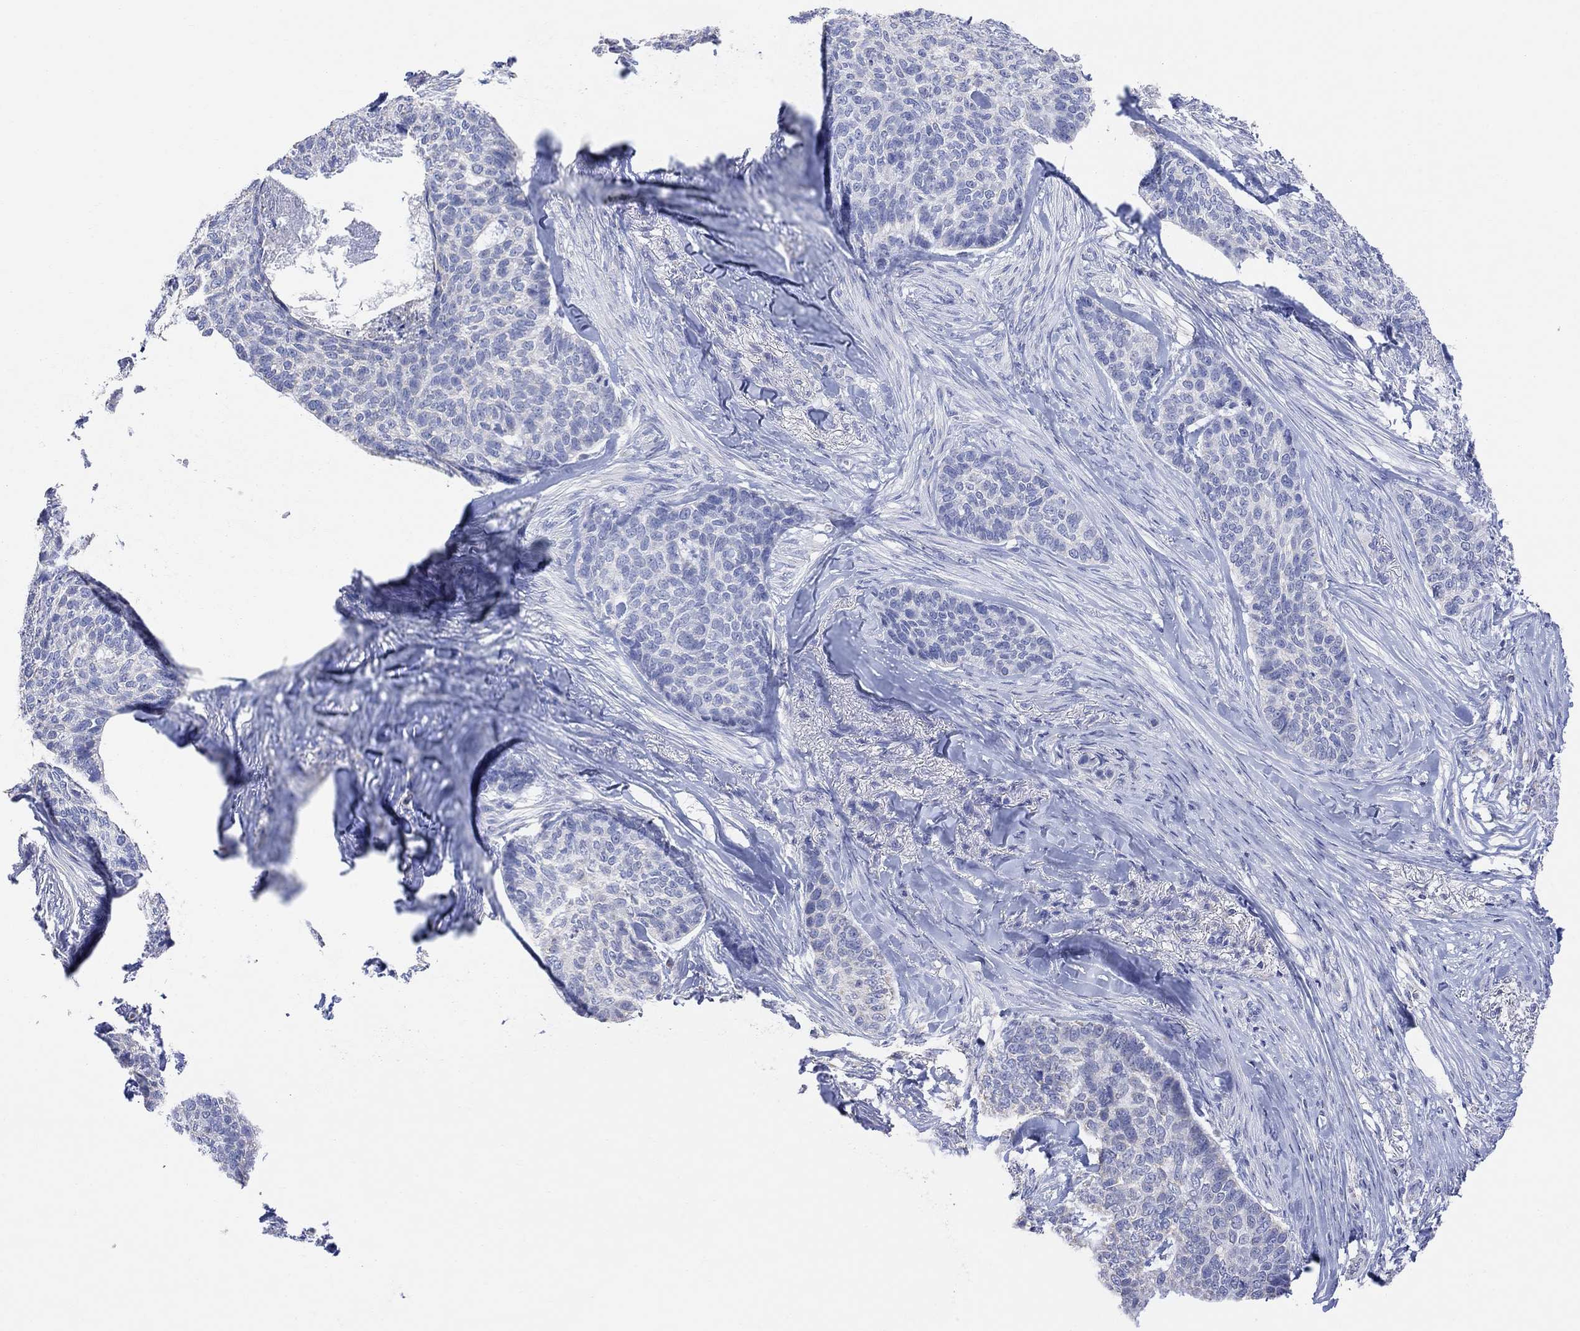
{"staining": {"intensity": "negative", "quantity": "none", "location": "none"}, "tissue": "skin cancer", "cell_type": "Tumor cells", "image_type": "cancer", "snomed": [{"axis": "morphology", "description": "Basal cell carcinoma"}, {"axis": "topography", "description": "Skin"}], "caption": "Human basal cell carcinoma (skin) stained for a protein using immunohistochemistry reveals no staining in tumor cells.", "gene": "SYT12", "patient": {"sex": "female", "age": 69}}